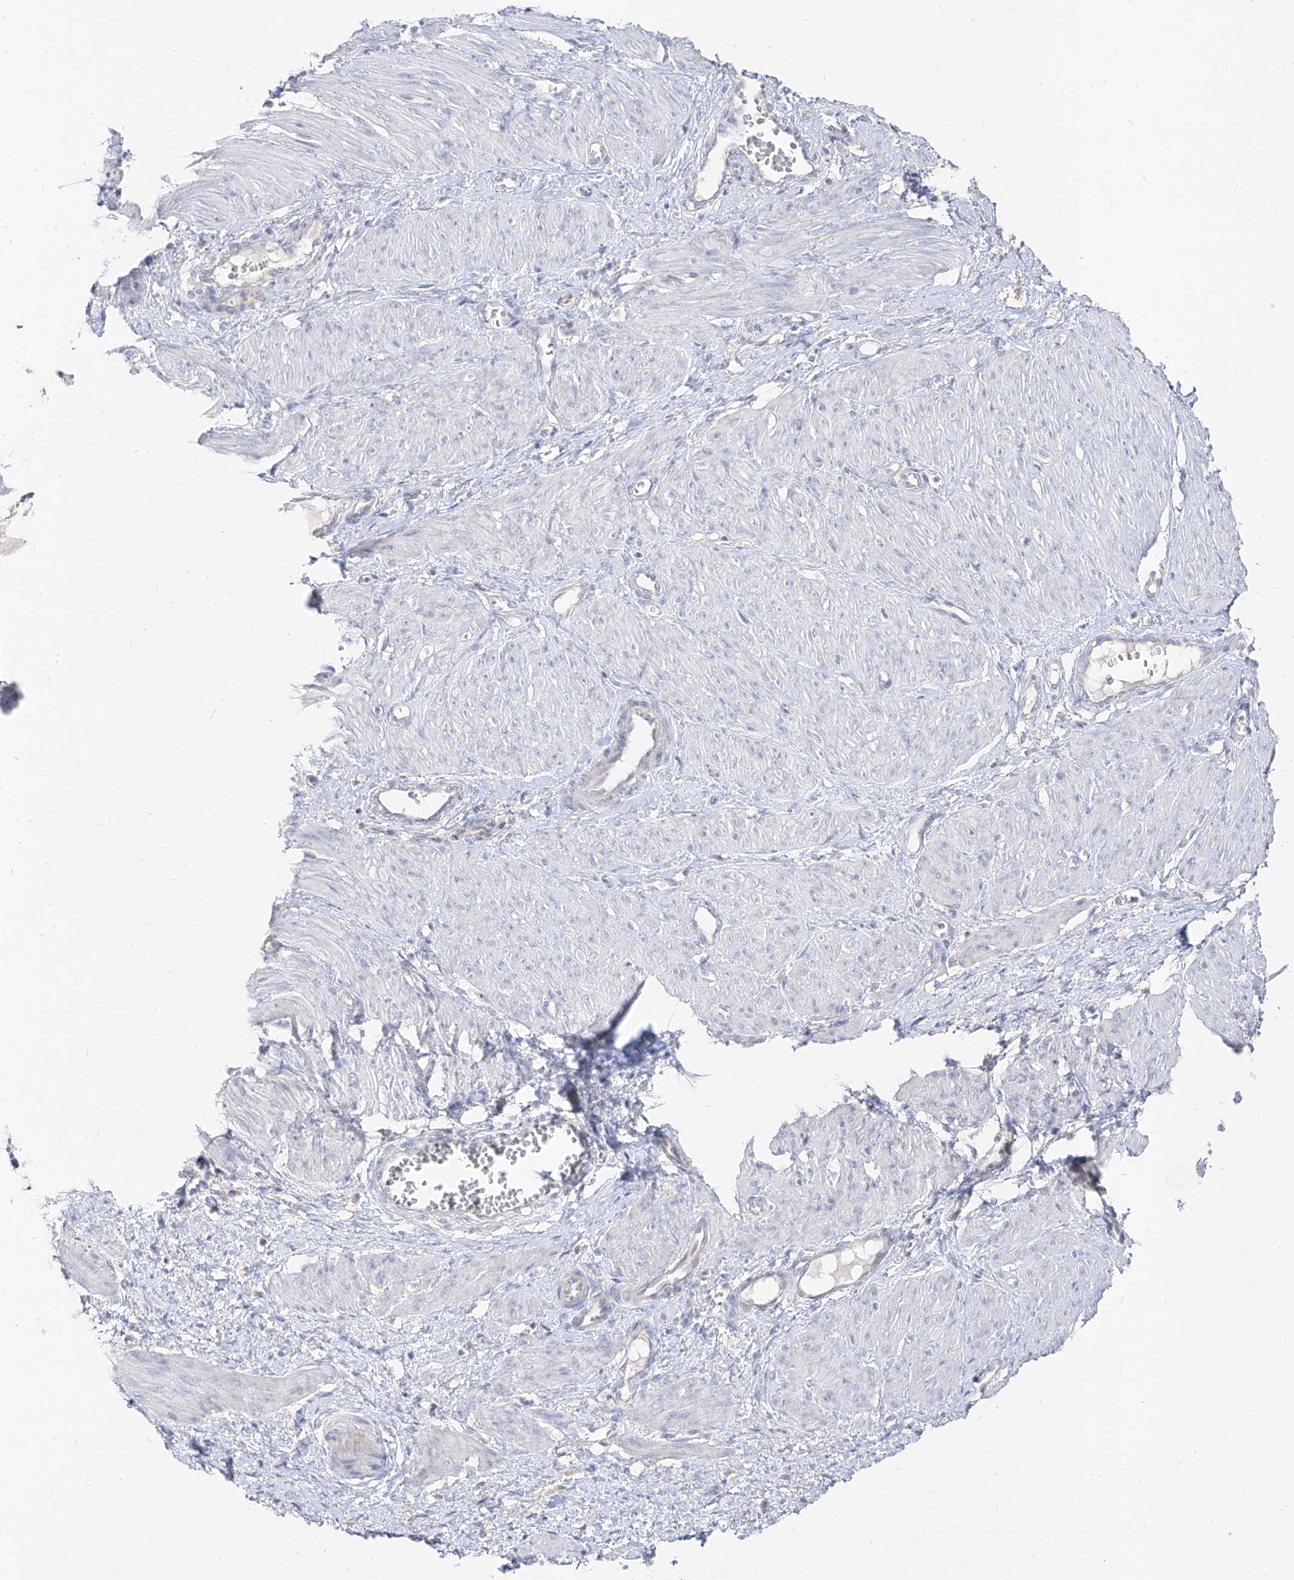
{"staining": {"intensity": "negative", "quantity": "none", "location": "none"}, "tissue": "smooth muscle", "cell_type": "Smooth muscle cells", "image_type": "normal", "snomed": [{"axis": "morphology", "description": "Normal tissue, NOS"}, {"axis": "topography", "description": "Endometrium"}], "caption": "A micrograph of smooth muscle stained for a protein exhibits no brown staining in smooth muscle cells. (Stains: DAB (3,3'-diaminobenzidine) immunohistochemistry (IHC) with hematoxylin counter stain, Microscopy: brightfield microscopy at high magnification).", "gene": "RBFOX3", "patient": {"sex": "female", "age": 33}}